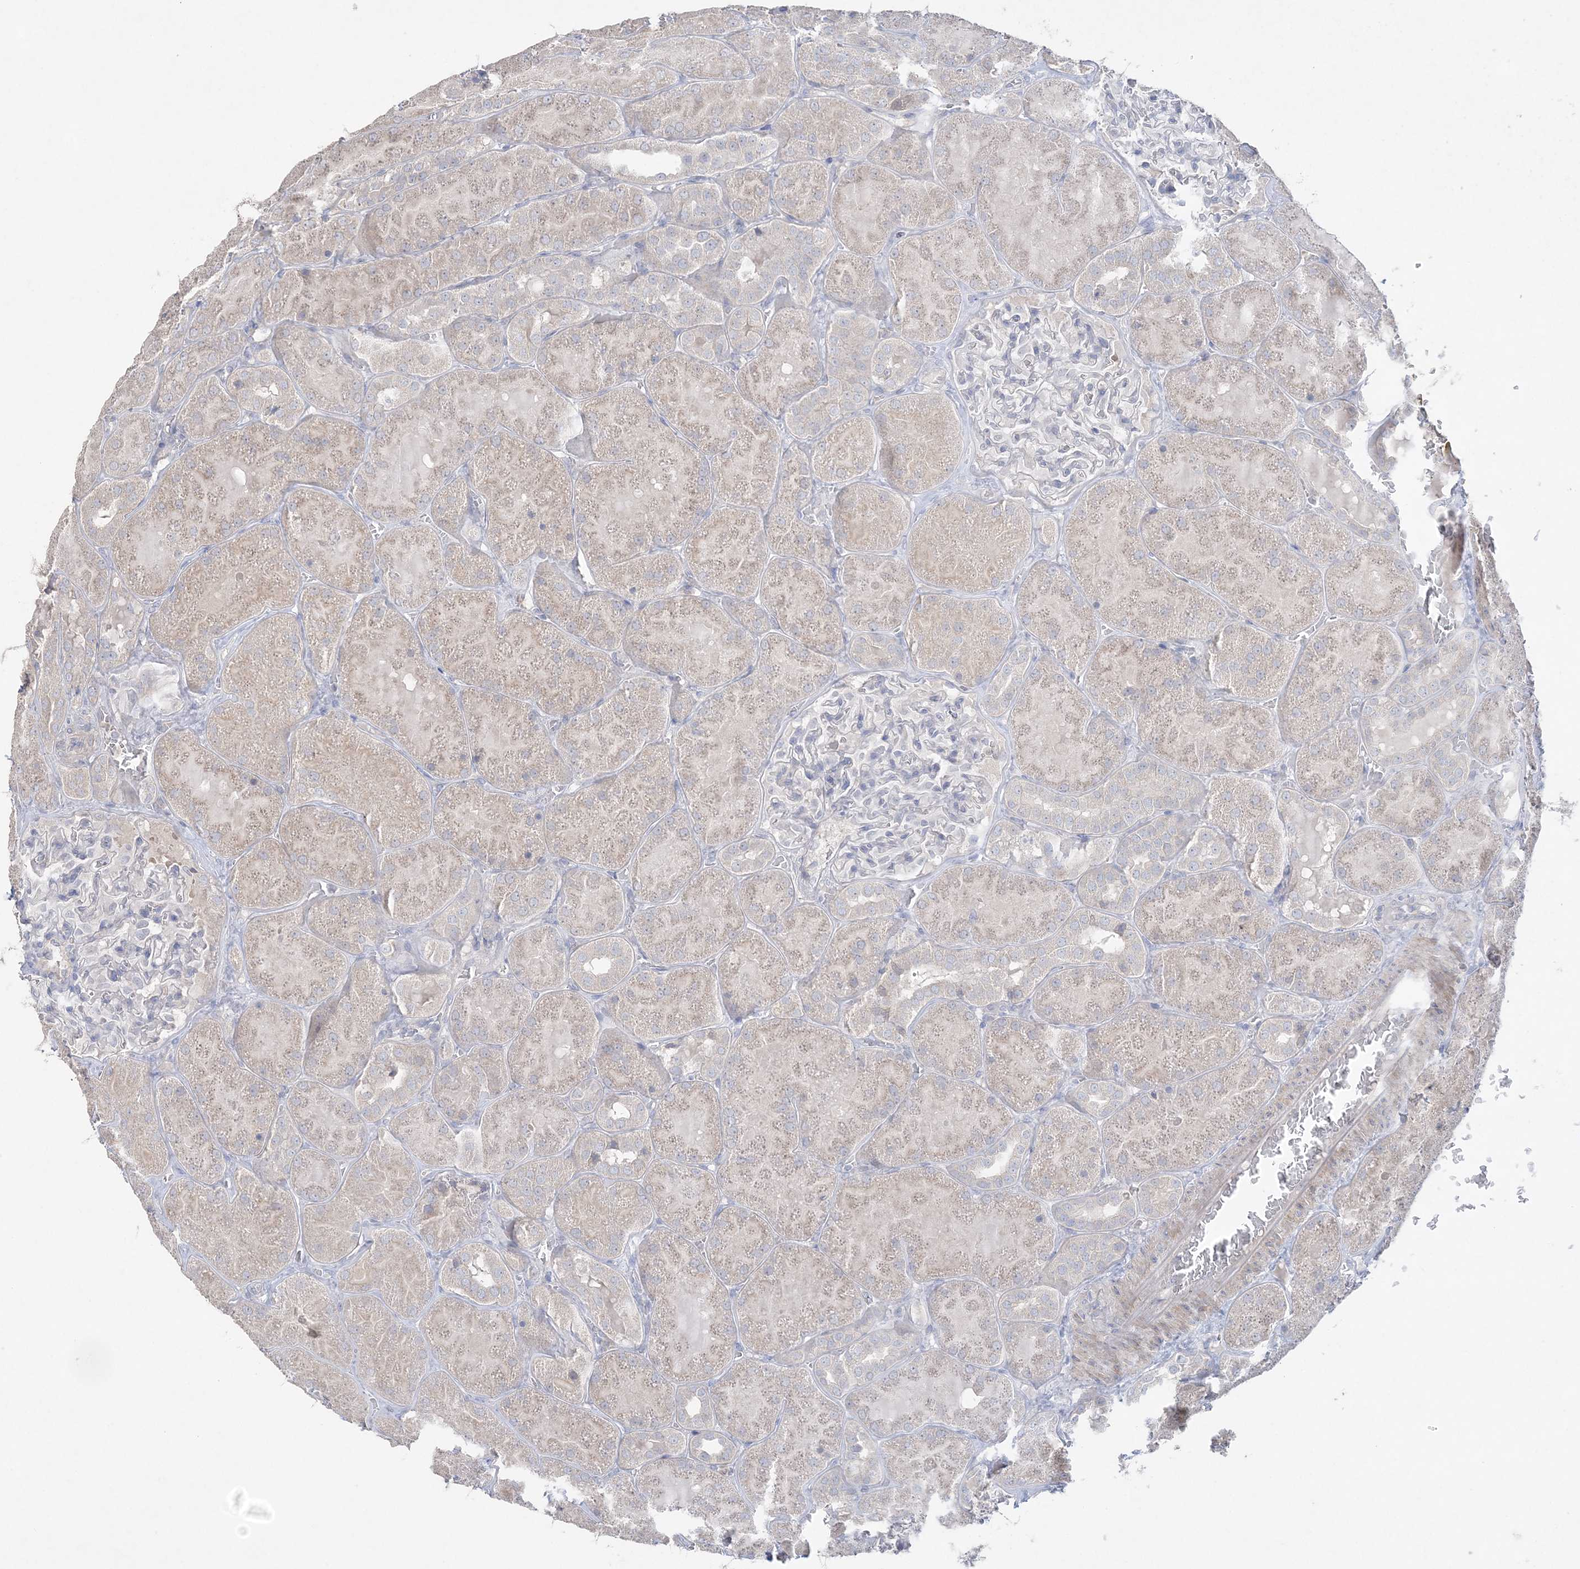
{"staining": {"intensity": "negative", "quantity": "none", "location": "none"}, "tissue": "kidney", "cell_type": "Cells in glomeruli", "image_type": "normal", "snomed": [{"axis": "morphology", "description": "Normal tissue, NOS"}, {"axis": "topography", "description": "Kidney"}], "caption": "DAB immunohistochemical staining of normal human kidney displays no significant positivity in cells in glomeruli.", "gene": "SH3BP4", "patient": {"sex": "male", "age": 28}}